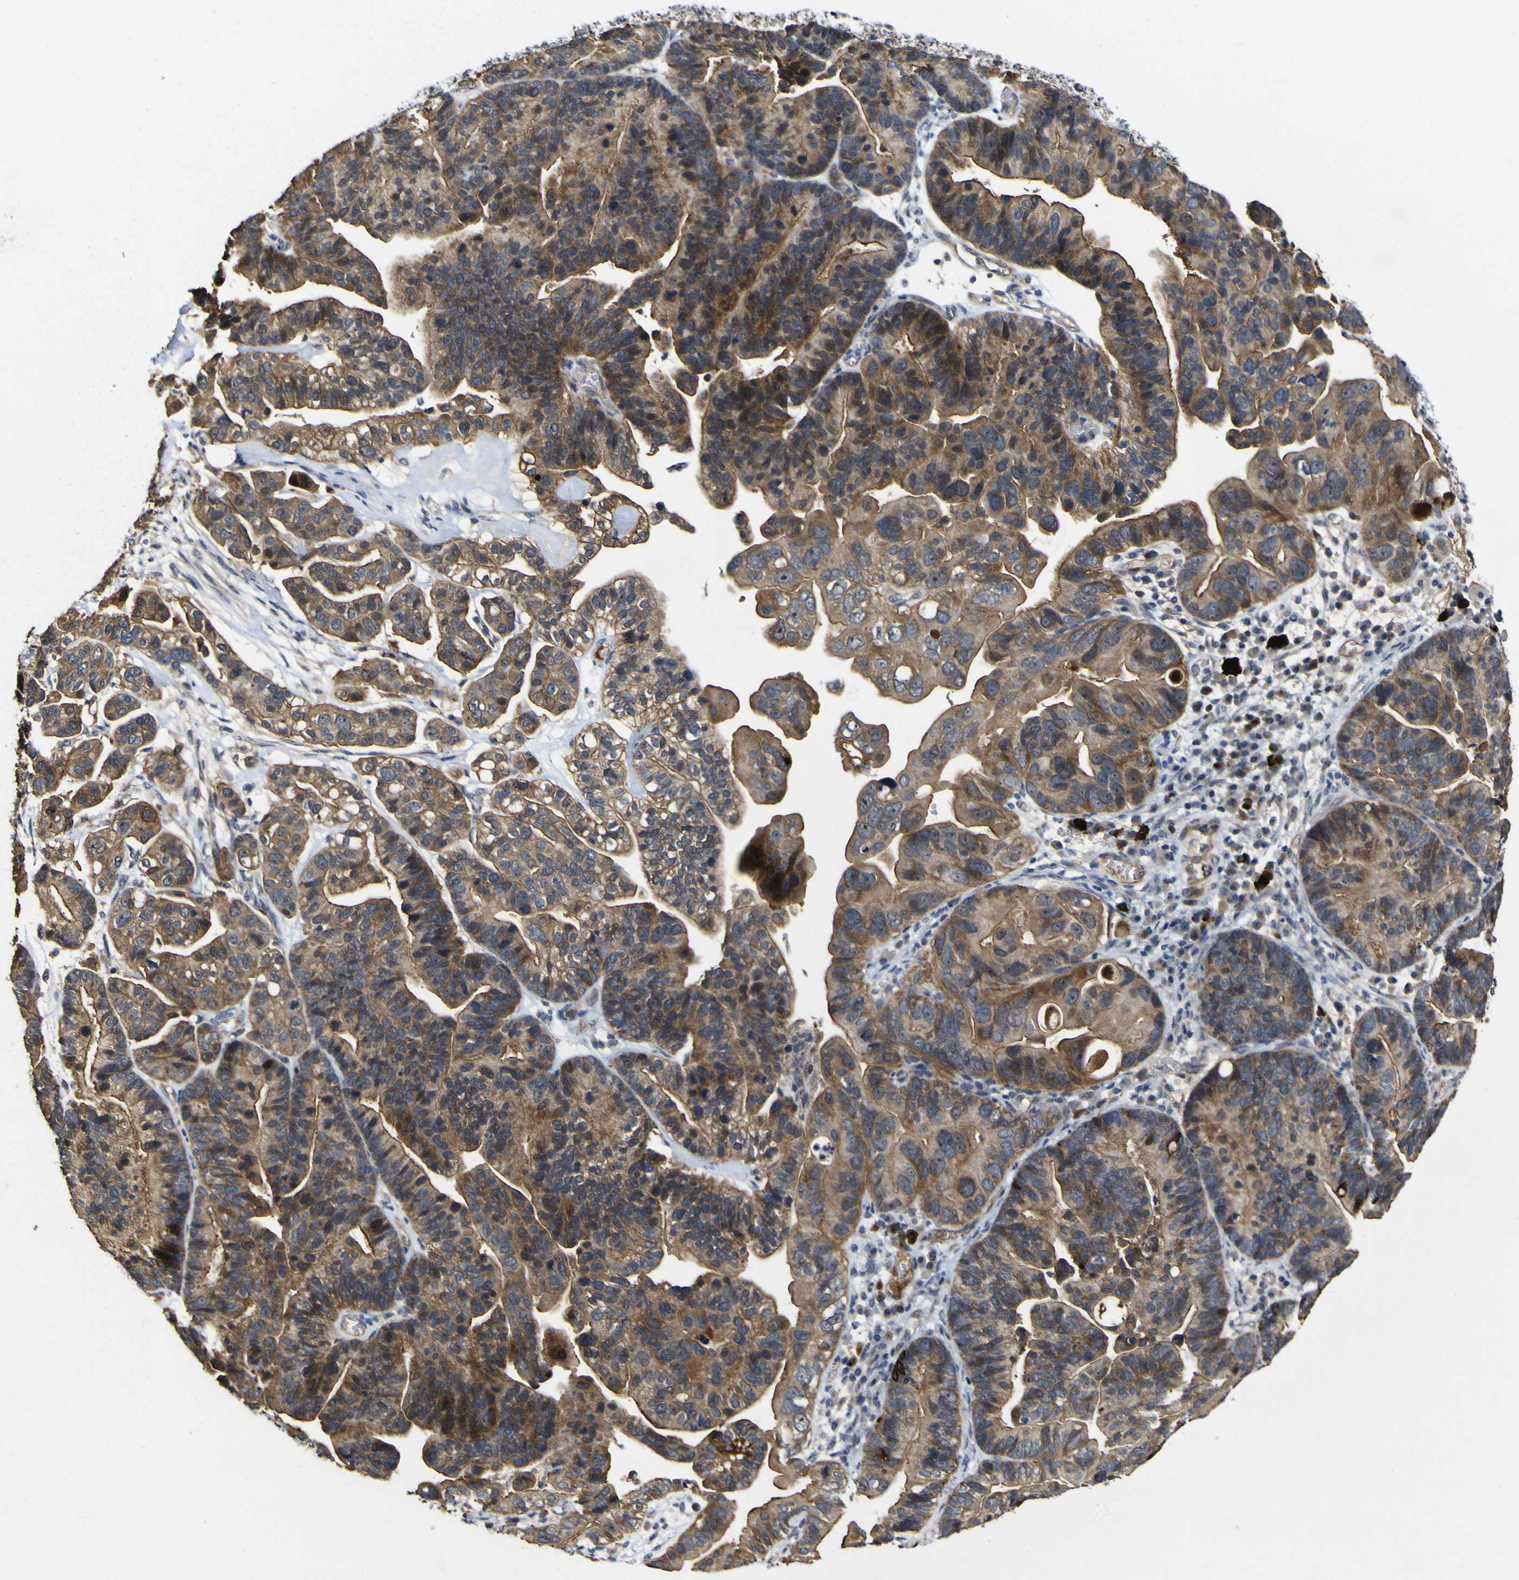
{"staining": {"intensity": "moderate", "quantity": ">75%", "location": "cytoplasmic/membranous"}, "tissue": "ovarian cancer", "cell_type": "Tumor cells", "image_type": "cancer", "snomed": [{"axis": "morphology", "description": "Cystadenocarcinoma, serous, NOS"}, {"axis": "topography", "description": "Ovary"}], "caption": "Immunohistochemistry histopathology image of human ovarian cancer stained for a protein (brown), which displays medium levels of moderate cytoplasmic/membranous staining in about >75% of tumor cells.", "gene": "CCL2", "patient": {"sex": "female", "age": 56}}